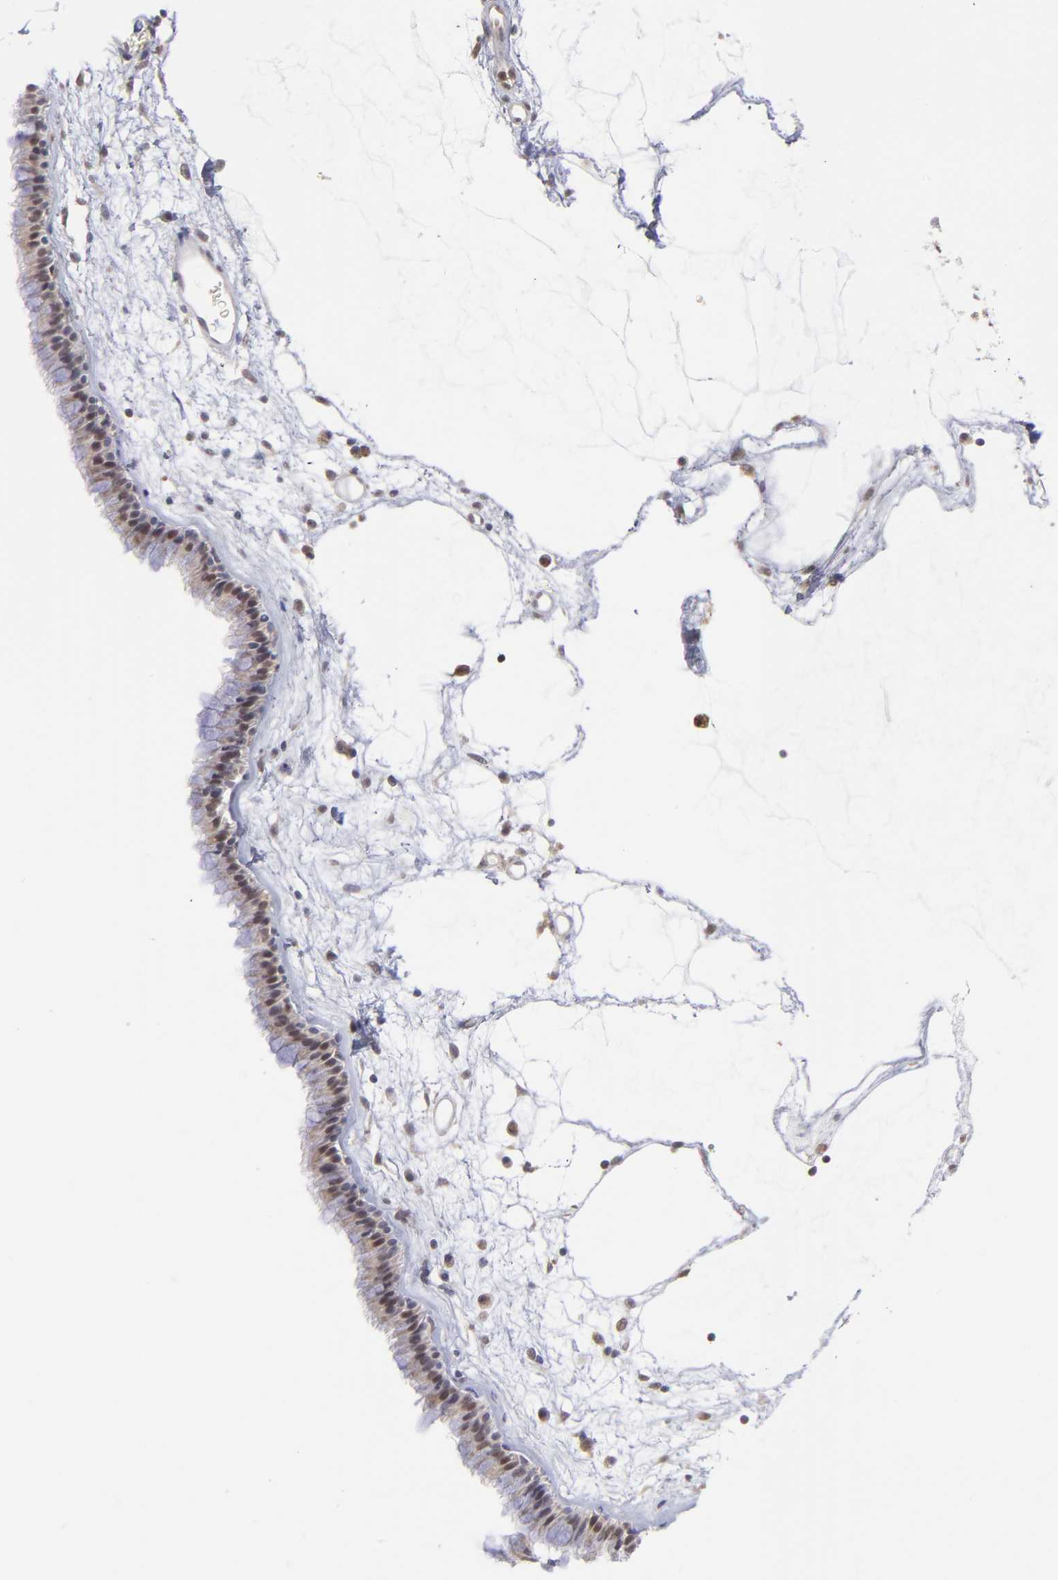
{"staining": {"intensity": "weak", "quantity": "25%-75%", "location": "nuclear"}, "tissue": "nasopharynx", "cell_type": "Respiratory epithelial cells", "image_type": "normal", "snomed": [{"axis": "morphology", "description": "Normal tissue, NOS"}, {"axis": "morphology", "description": "Inflammation, NOS"}, {"axis": "topography", "description": "Nasopharynx"}], "caption": "The image shows a brown stain indicating the presence of a protein in the nuclear of respiratory epithelial cells in nasopharynx. The protein is shown in brown color, while the nuclei are stained blue.", "gene": "OAS1", "patient": {"sex": "male", "age": 48}}